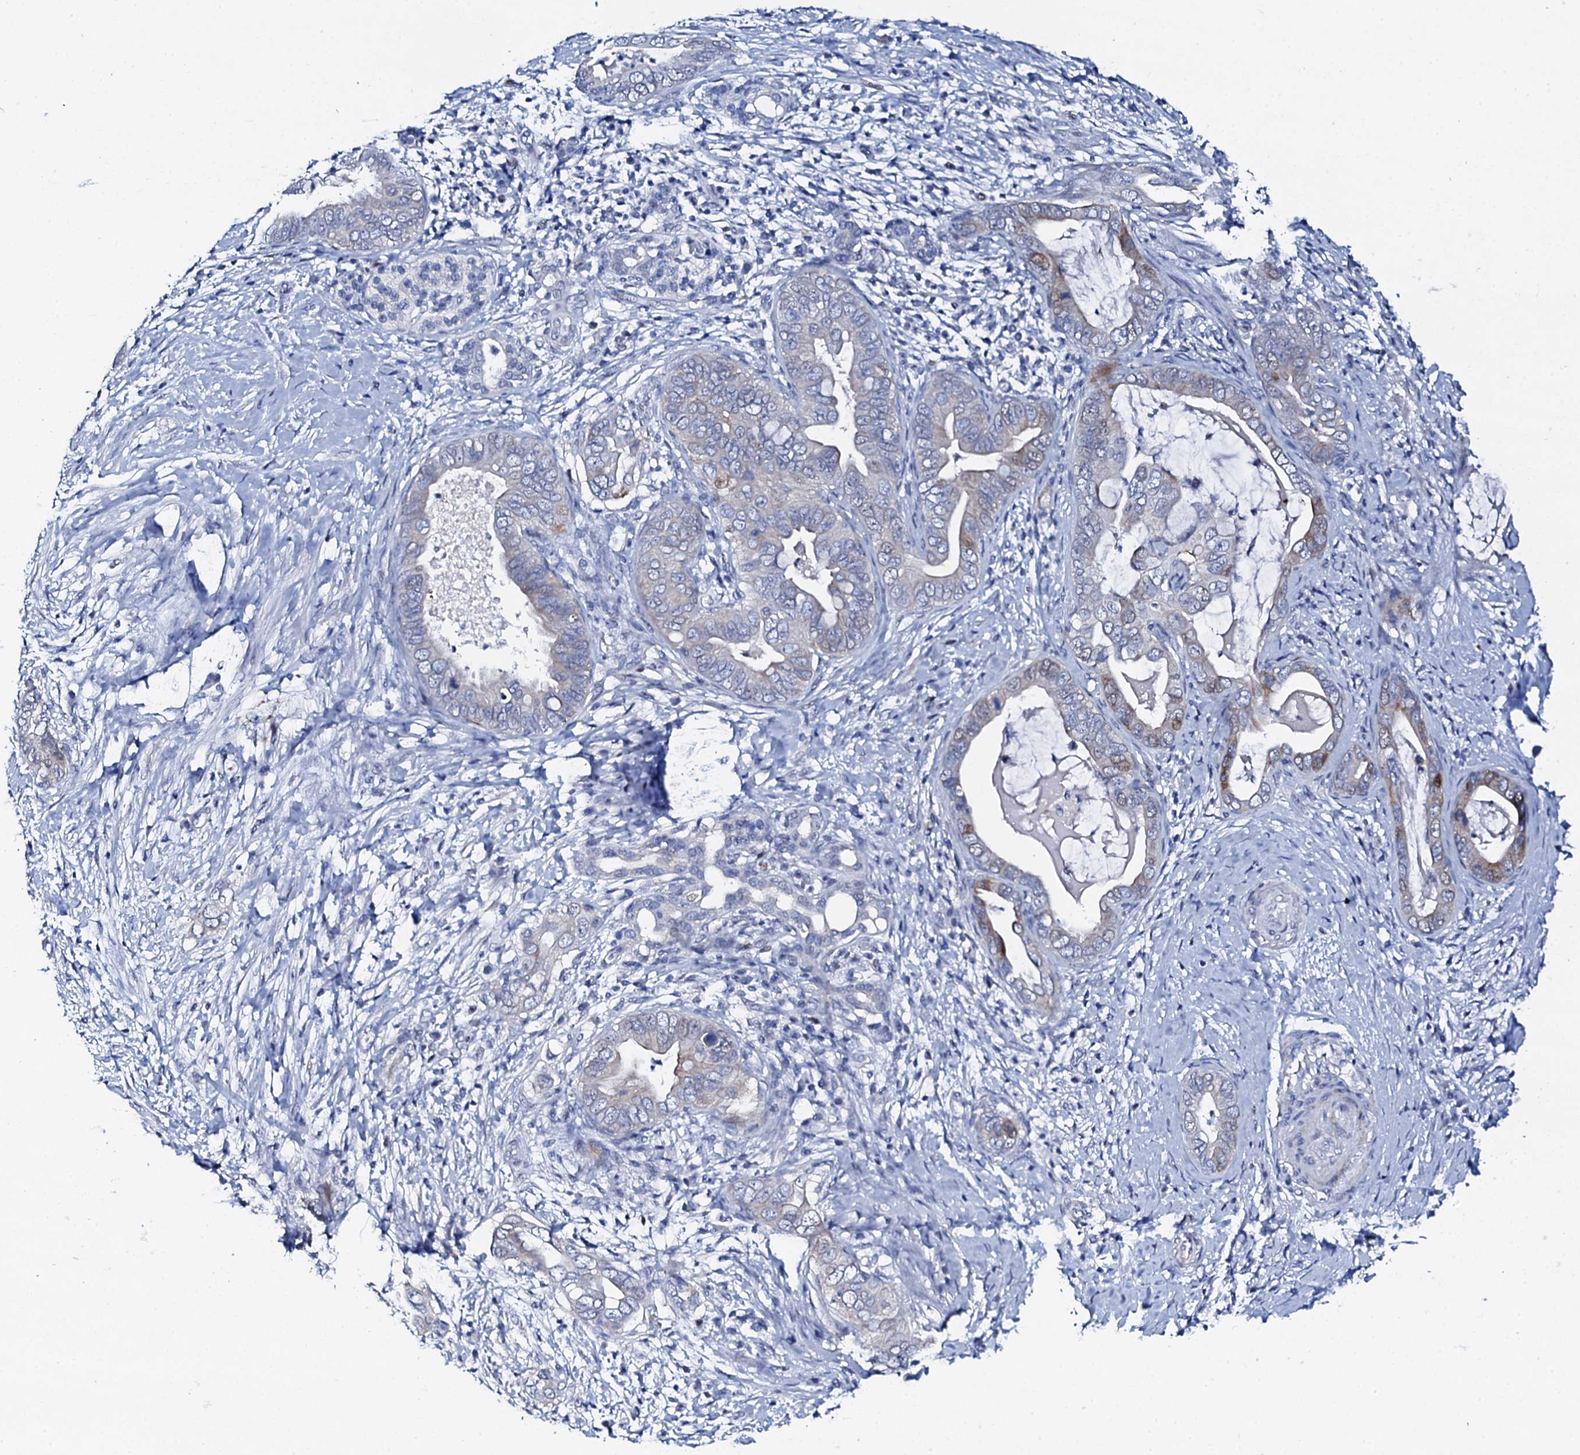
{"staining": {"intensity": "weak", "quantity": "<25%", "location": "nuclear"}, "tissue": "pancreatic cancer", "cell_type": "Tumor cells", "image_type": "cancer", "snomed": [{"axis": "morphology", "description": "Adenocarcinoma, NOS"}, {"axis": "topography", "description": "Pancreas"}], "caption": "This is an immunohistochemistry micrograph of human pancreatic cancer. There is no expression in tumor cells.", "gene": "NUDT13", "patient": {"sex": "male", "age": 75}}